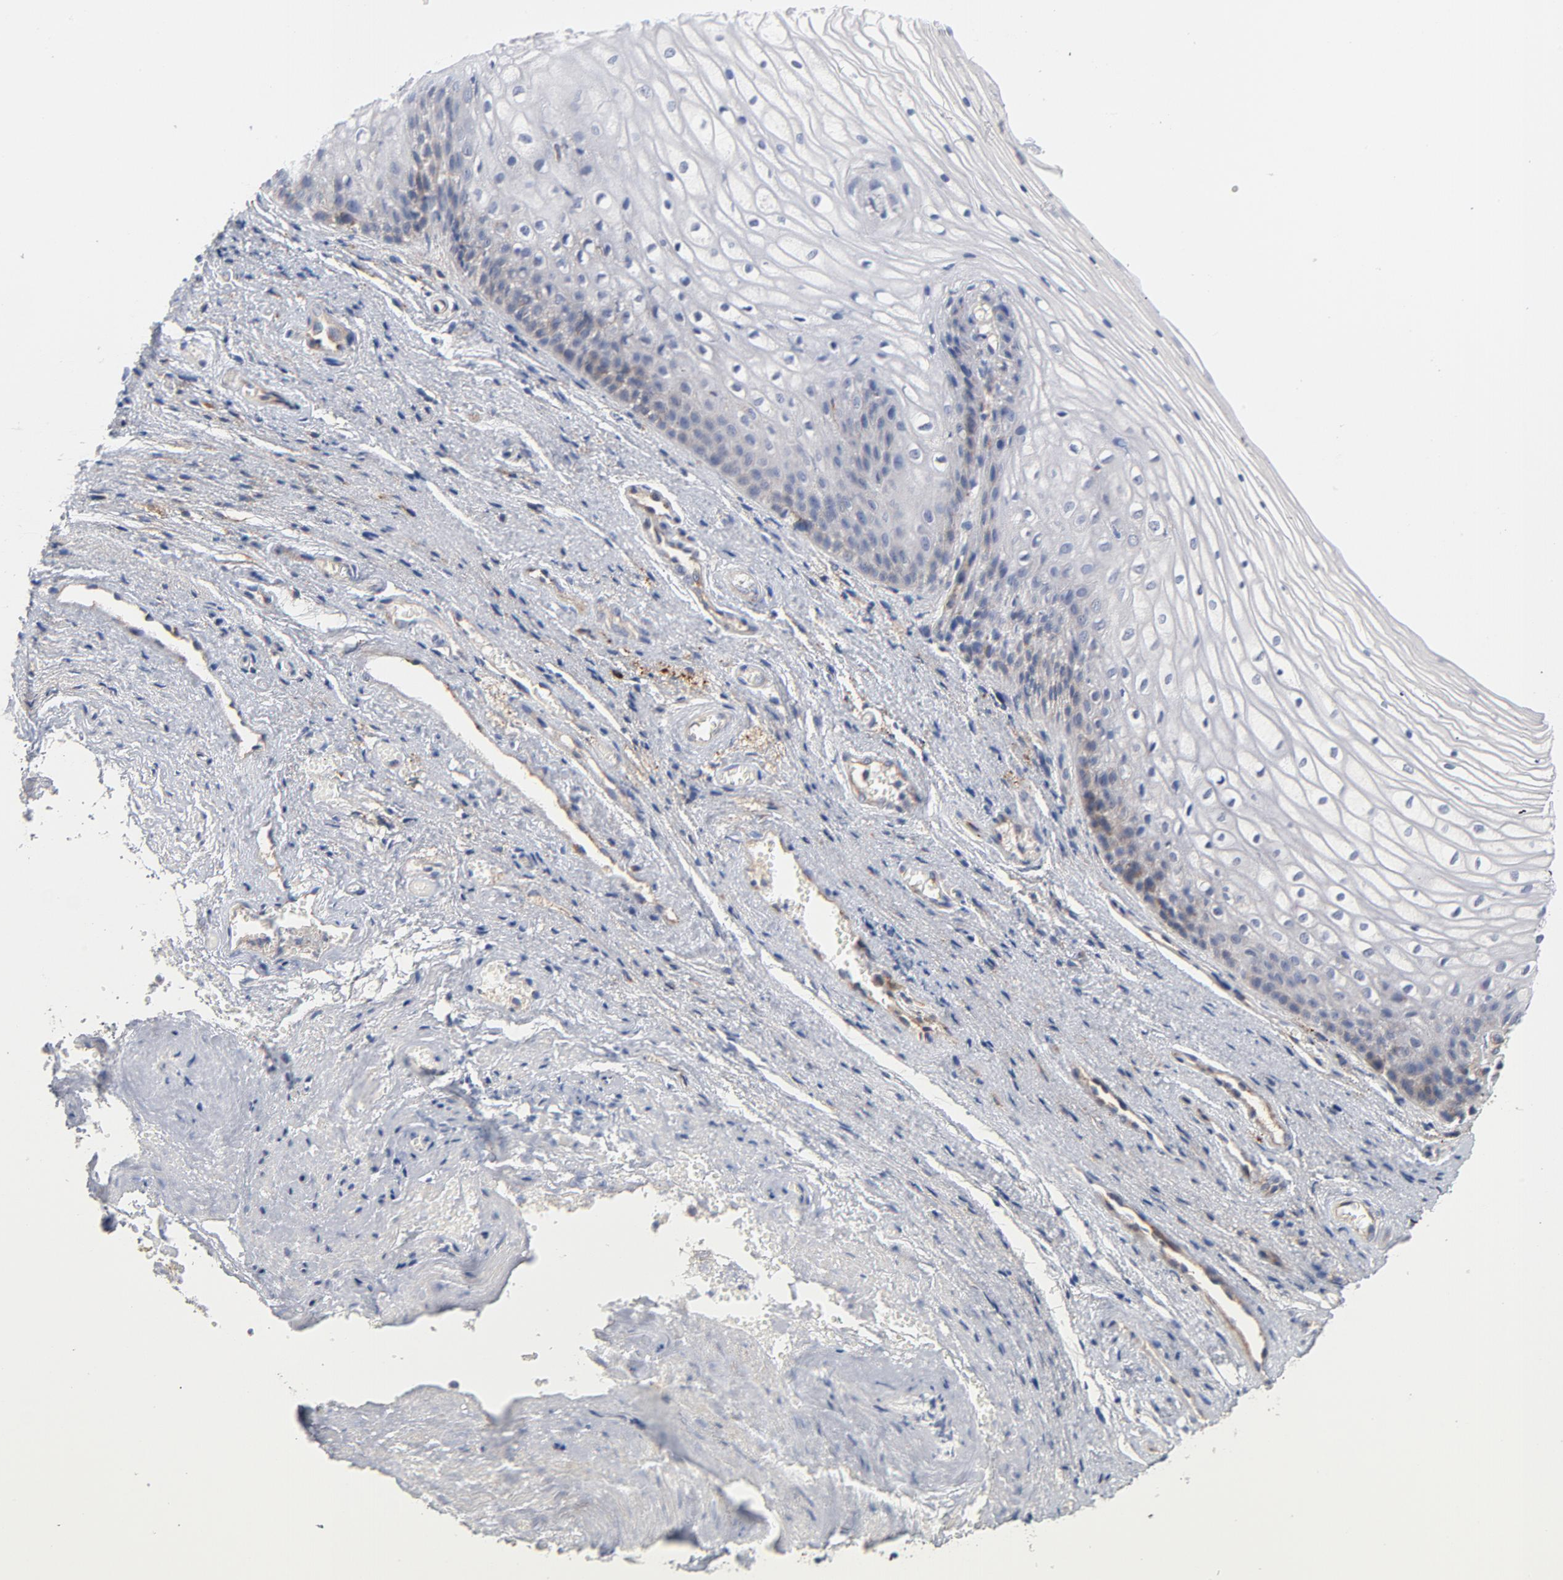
{"staining": {"intensity": "negative", "quantity": "none", "location": "none"}, "tissue": "vagina", "cell_type": "Squamous epithelial cells", "image_type": "normal", "snomed": [{"axis": "morphology", "description": "Normal tissue, NOS"}, {"axis": "topography", "description": "Vagina"}], "caption": "Vagina was stained to show a protein in brown. There is no significant staining in squamous epithelial cells. (DAB (3,3'-diaminobenzidine) immunohistochemistry visualized using brightfield microscopy, high magnification).", "gene": "RAPGEF3", "patient": {"sex": "female", "age": 34}}